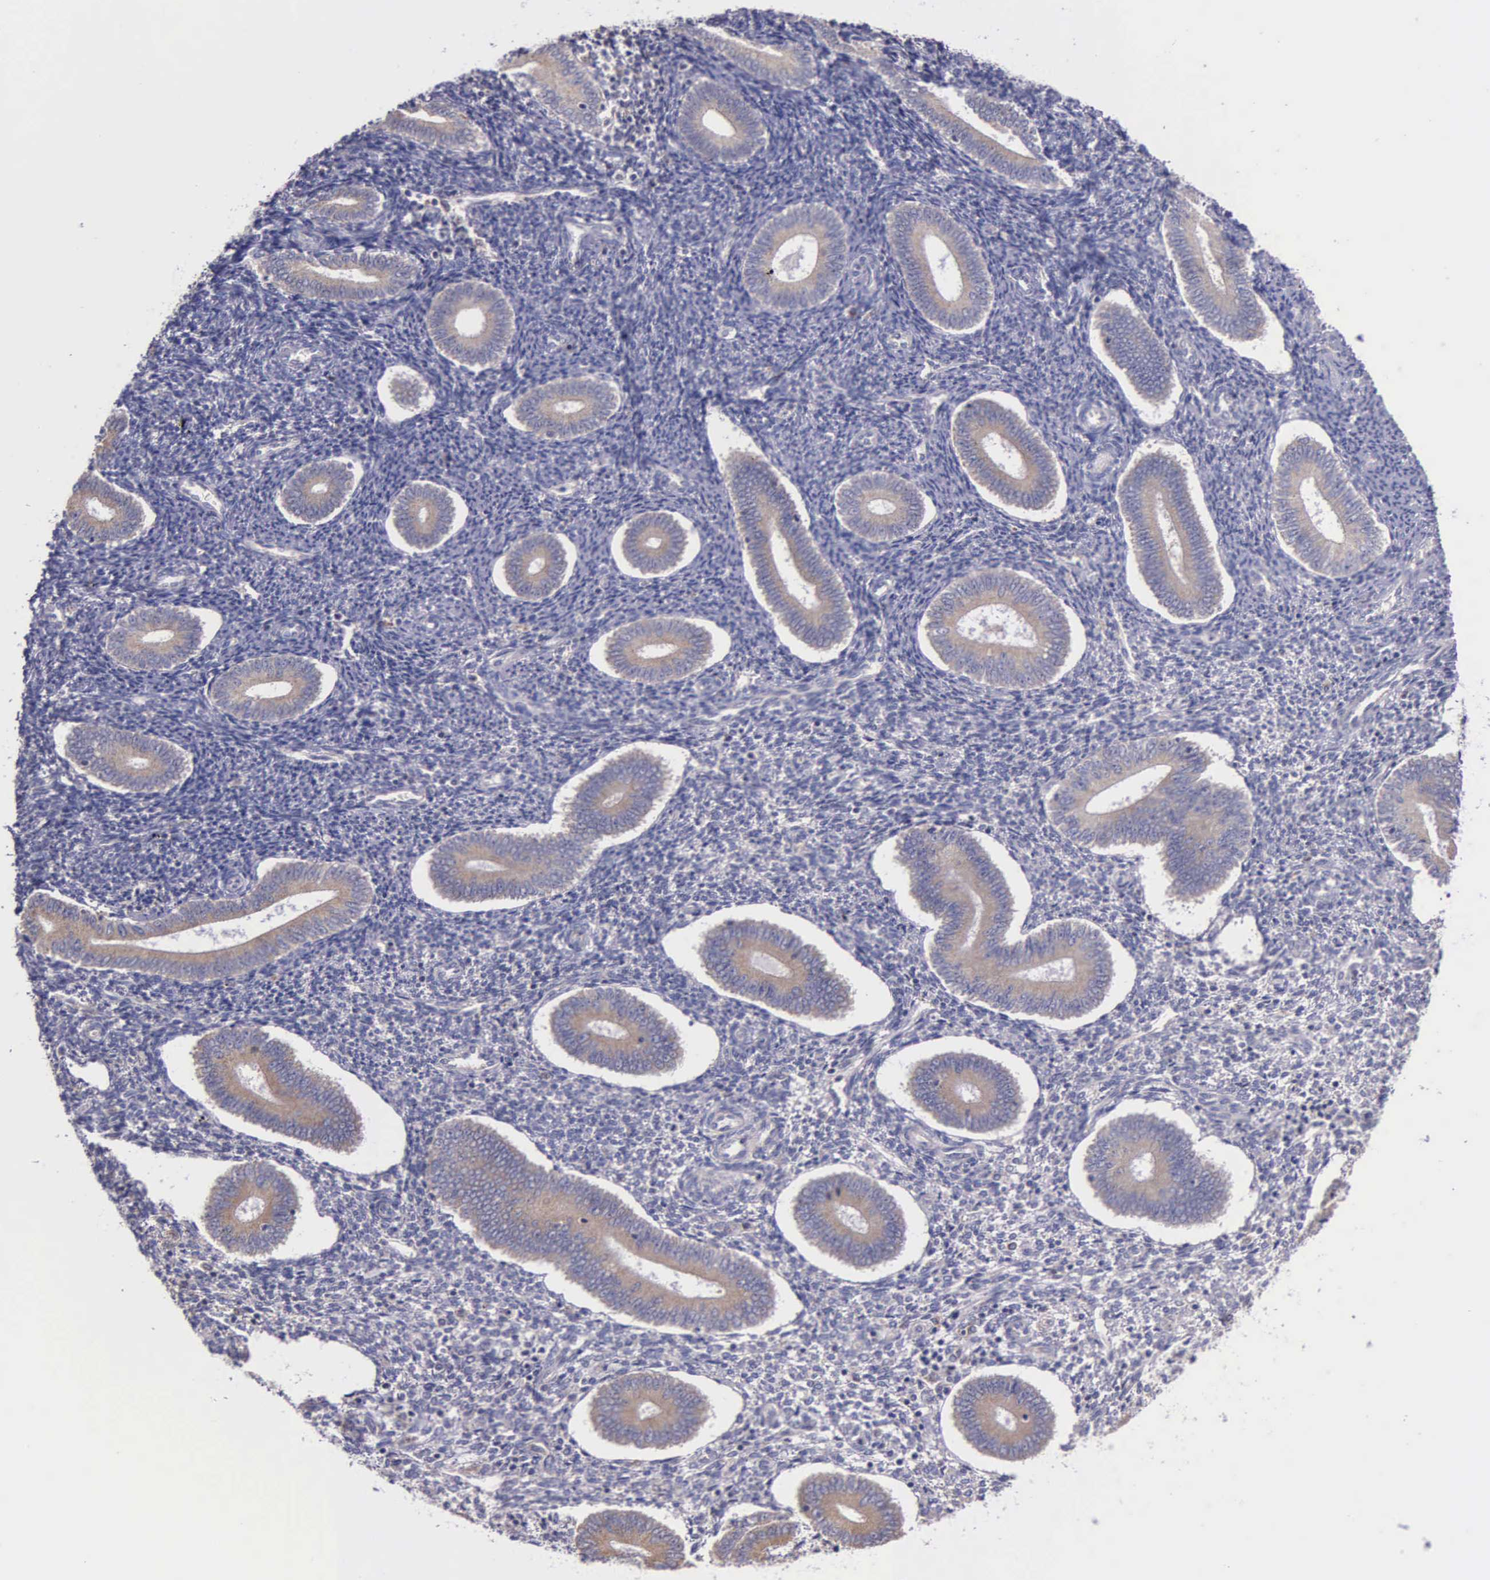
{"staining": {"intensity": "negative", "quantity": "none", "location": "none"}, "tissue": "endometrium", "cell_type": "Cells in endometrial stroma", "image_type": "normal", "snomed": [{"axis": "morphology", "description": "Normal tissue, NOS"}, {"axis": "topography", "description": "Endometrium"}], "caption": "Cells in endometrial stroma show no significant protein positivity in benign endometrium. (DAB (3,3'-diaminobenzidine) IHC, high magnification).", "gene": "CTAGE15", "patient": {"sex": "female", "age": 35}}